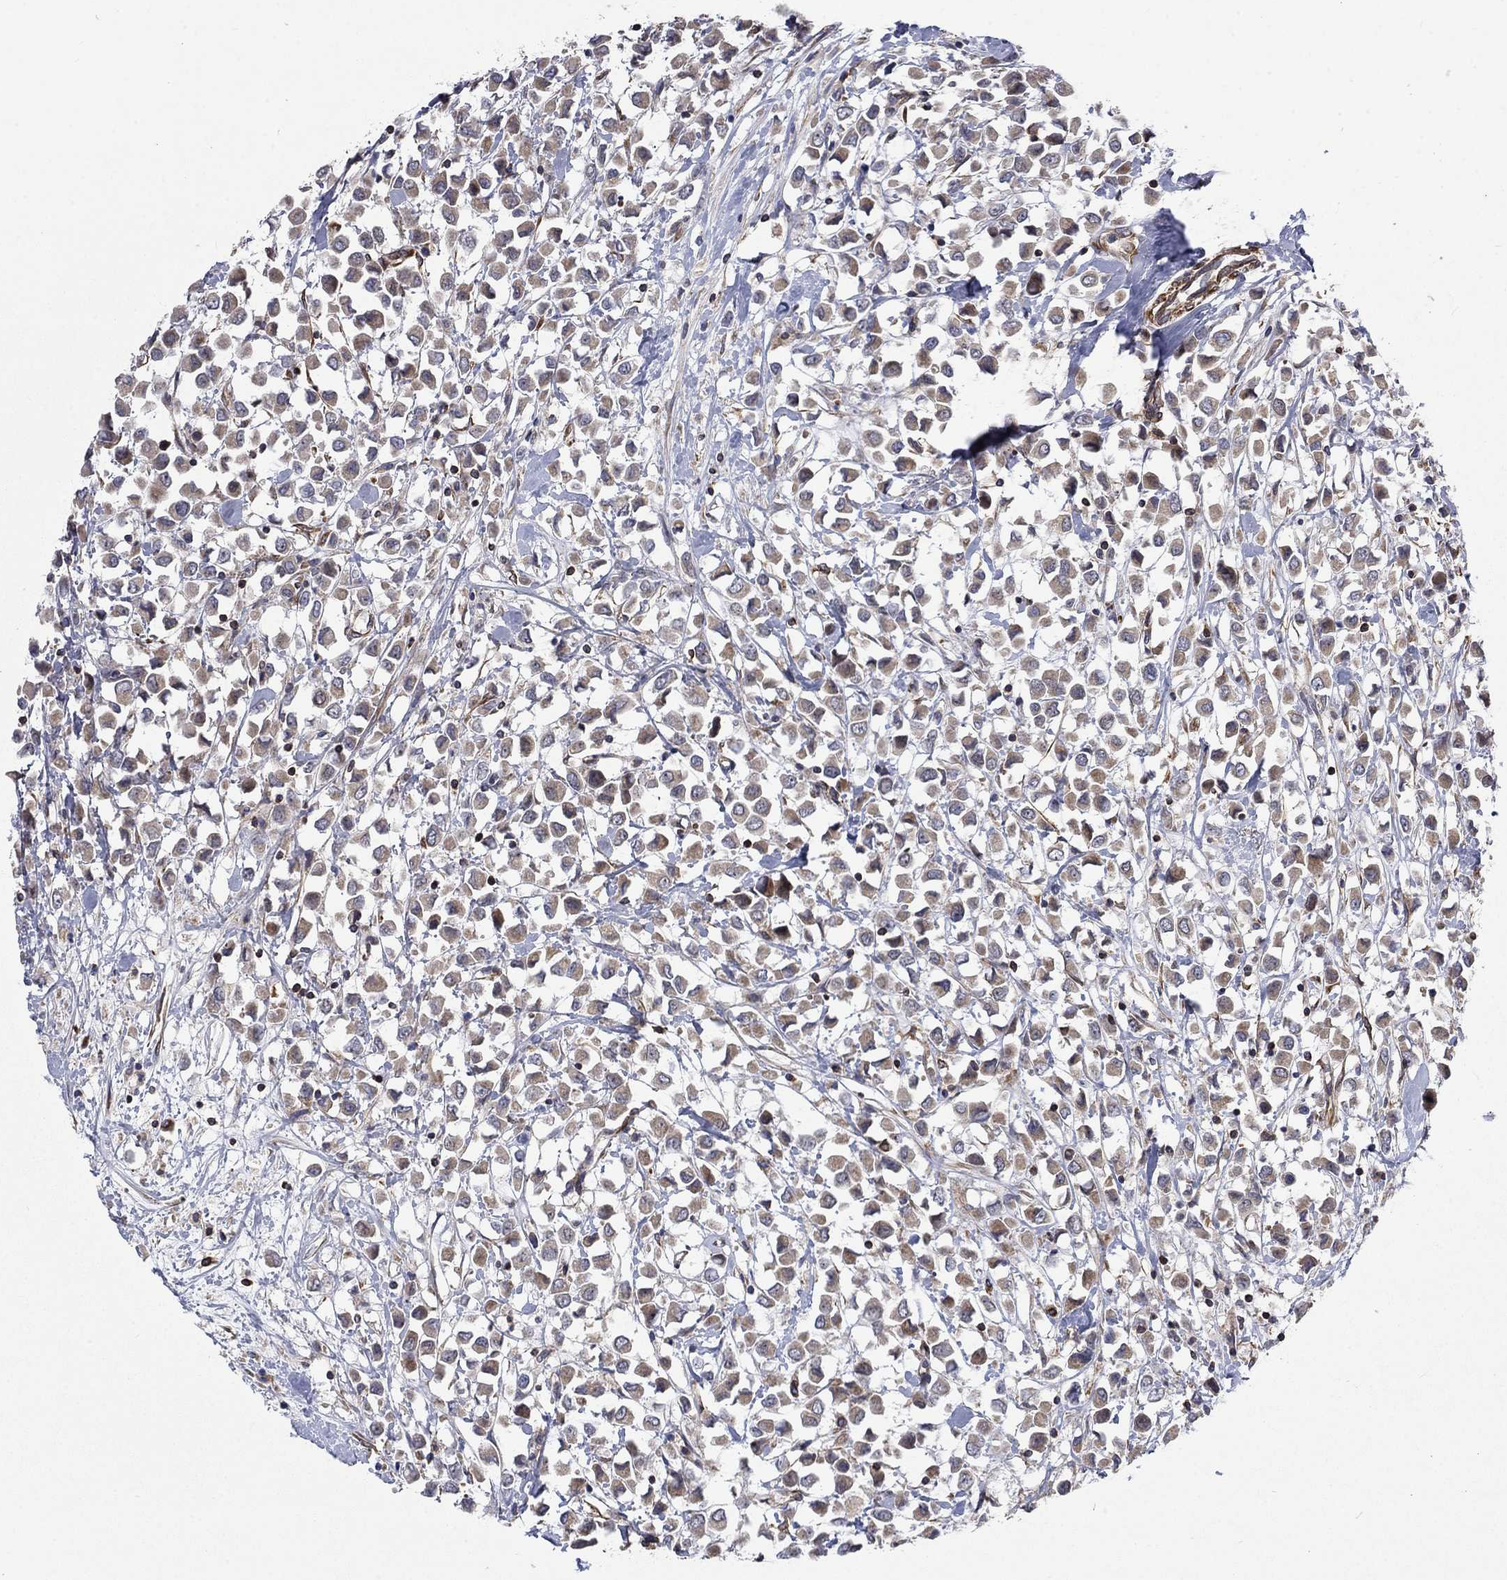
{"staining": {"intensity": "weak", "quantity": ">75%", "location": "cytoplasmic/membranous"}, "tissue": "breast cancer", "cell_type": "Tumor cells", "image_type": "cancer", "snomed": [{"axis": "morphology", "description": "Duct carcinoma"}, {"axis": "topography", "description": "Breast"}], "caption": "Immunohistochemistry (IHC) micrograph of neoplastic tissue: breast cancer (intraductal carcinoma) stained using immunohistochemistry (IHC) shows low levels of weak protein expression localized specifically in the cytoplasmic/membranous of tumor cells, appearing as a cytoplasmic/membranous brown color.", "gene": "NDUFC1", "patient": {"sex": "female", "age": 61}}